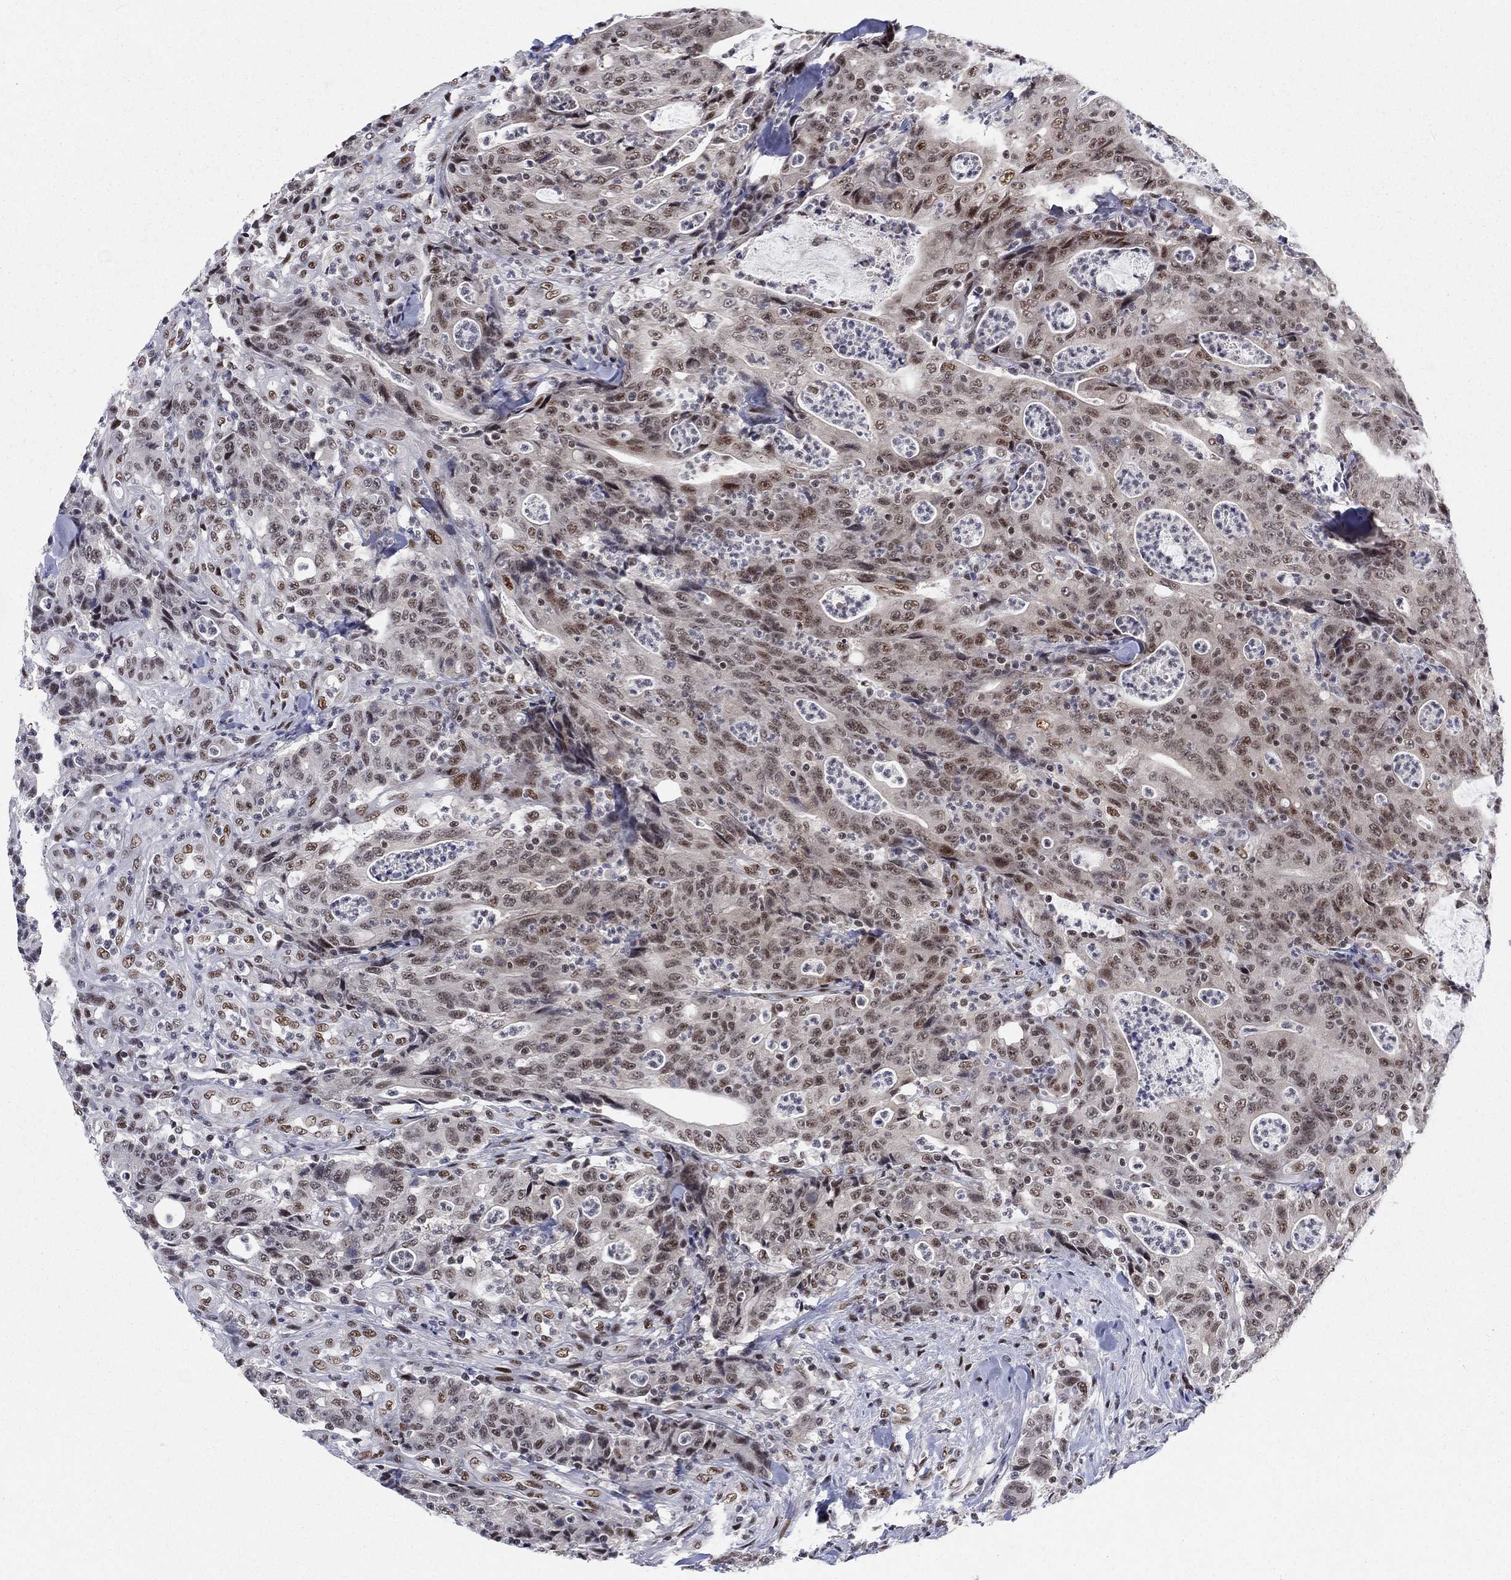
{"staining": {"intensity": "moderate", "quantity": "25%-75%", "location": "nuclear"}, "tissue": "colorectal cancer", "cell_type": "Tumor cells", "image_type": "cancer", "snomed": [{"axis": "morphology", "description": "Adenocarcinoma, NOS"}, {"axis": "topography", "description": "Colon"}], "caption": "Human colorectal cancer (adenocarcinoma) stained with a brown dye demonstrates moderate nuclear positive expression in about 25%-75% of tumor cells.", "gene": "FYTTD1", "patient": {"sex": "male", "age": 70}}